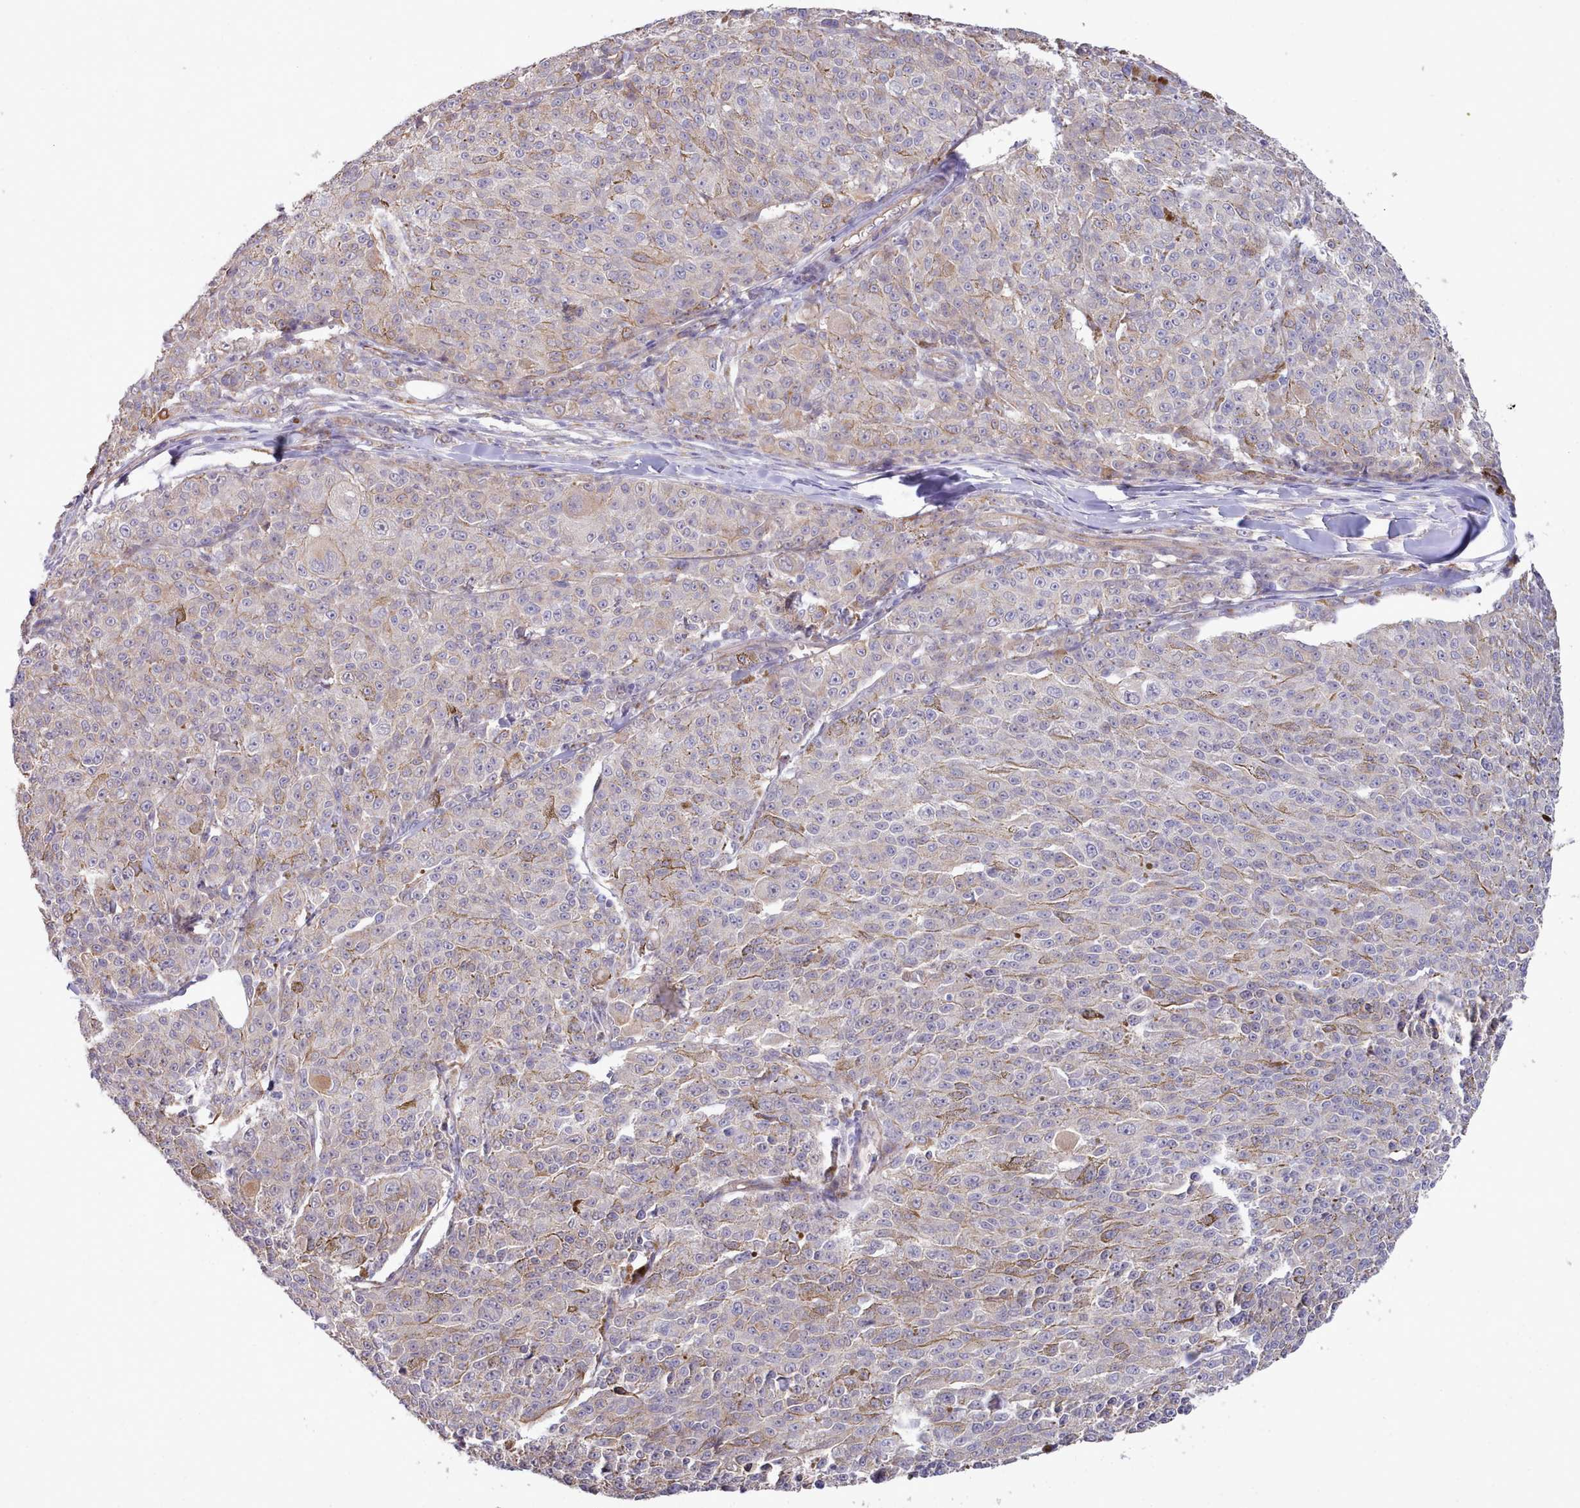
{"staining": {"intensity": "weak", "quantity": "<25%", "location": "cytoplasmic/membranous"}, "tissue": "melanoma", "cell_type": "Tumor cells", "image_type": "cancer", "snomed": [{"axis": "morphology", "description": "Malignant melanoma, NOS"}, {"axis": "topography", "description": "Skin"}], "caption": "This is an immunohistochemistry image of malignant melanoma. There is no positivity in tumor cells.", "gene": "ZC3H13", "patient": {"sex": "female", "age": 52}}